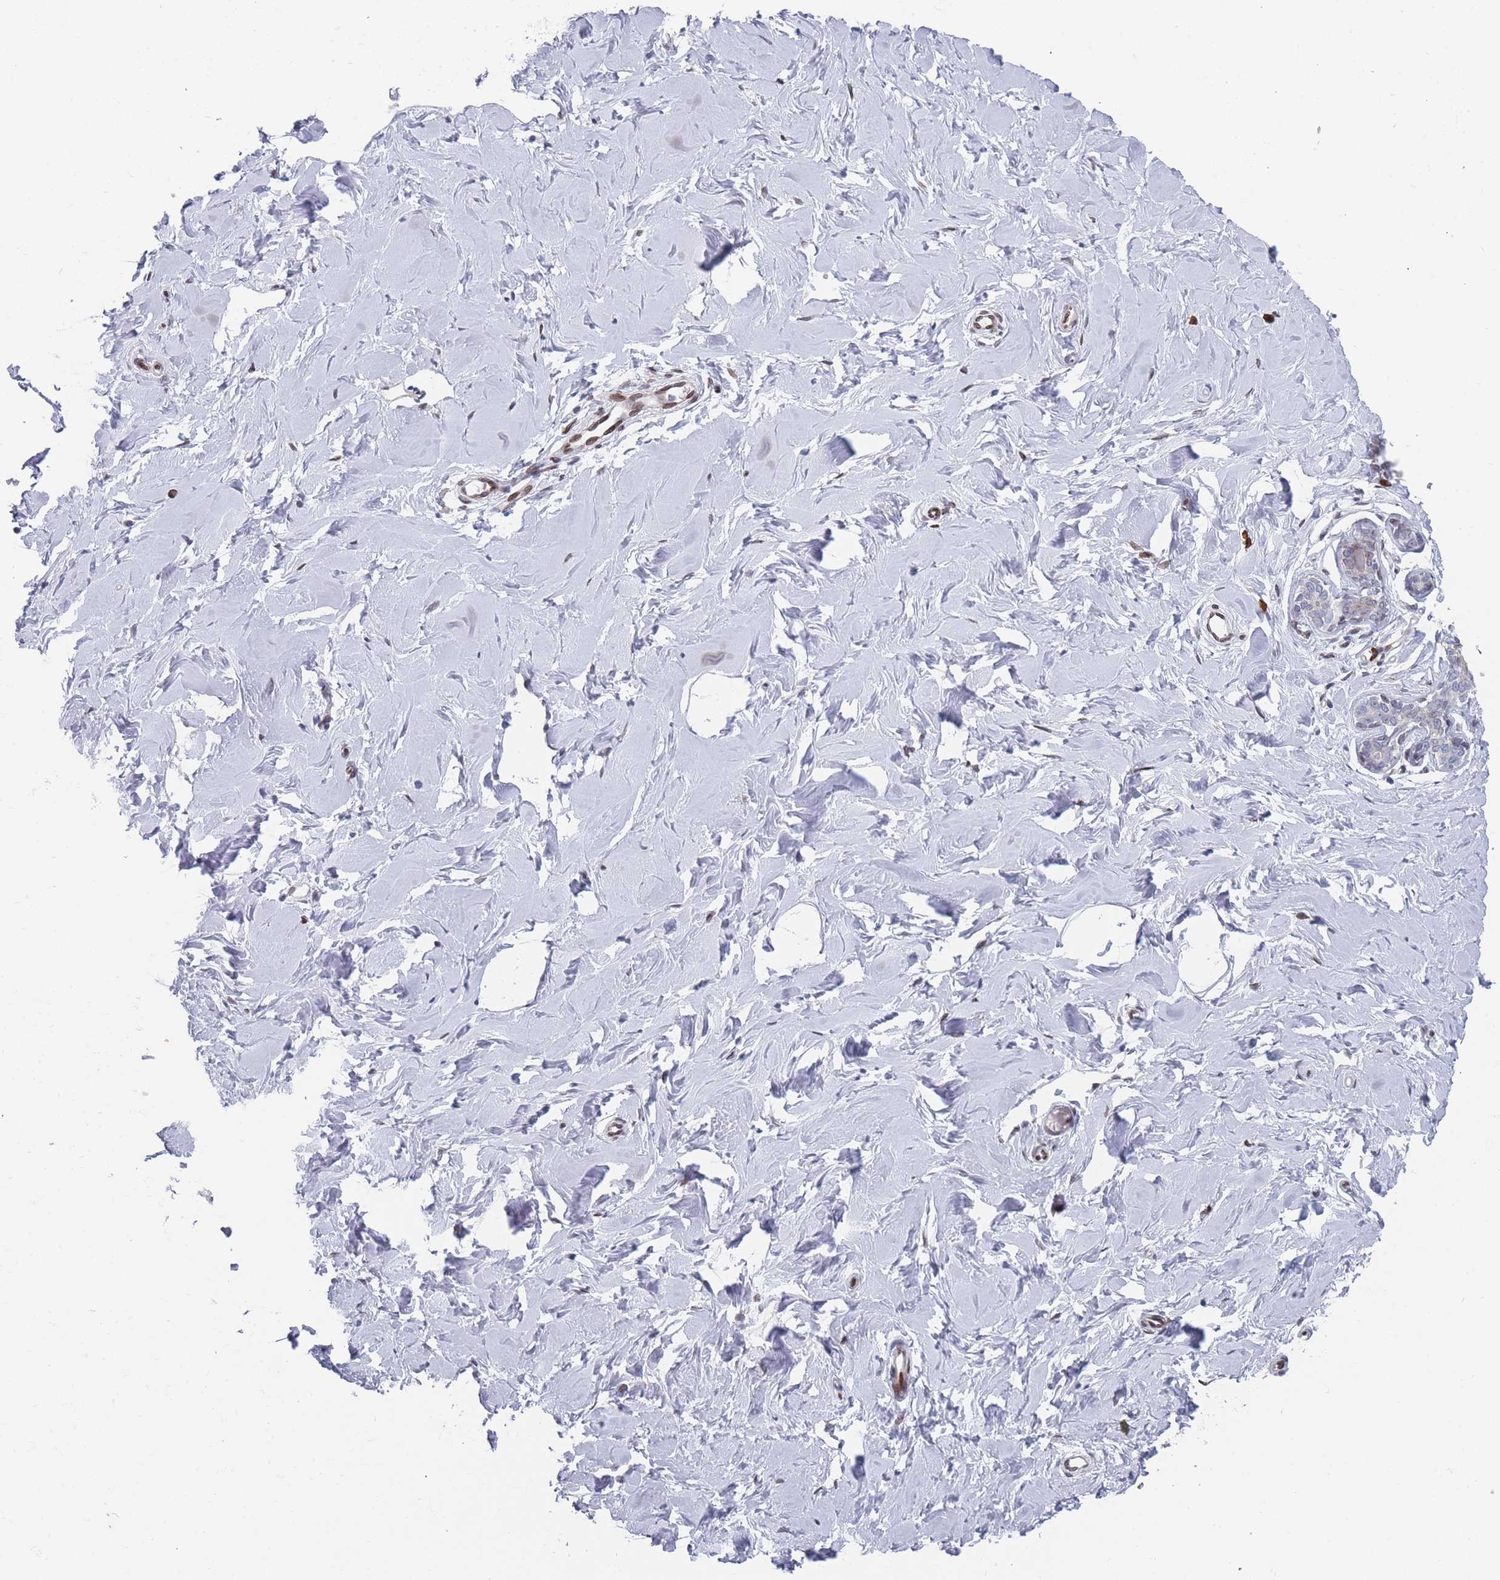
{"staining": {"intensity": "negative", "quantity": "none", "location": "none"}, "tissue": "breast", "cell_type": "Adipocytes", "image_type": "normal", "snomed": [{"axis": "morphology", "description": "Normal tissue, NOS"}, {"axis": "topography", "description": "Breast"}], "caption": "Human breast stained for a protein using immunohistochemistry (IHC) demonstrates no positivity in adipocytes.", "gene": "ZBTB1", "patient": {"sex": "female", "age": 23}}